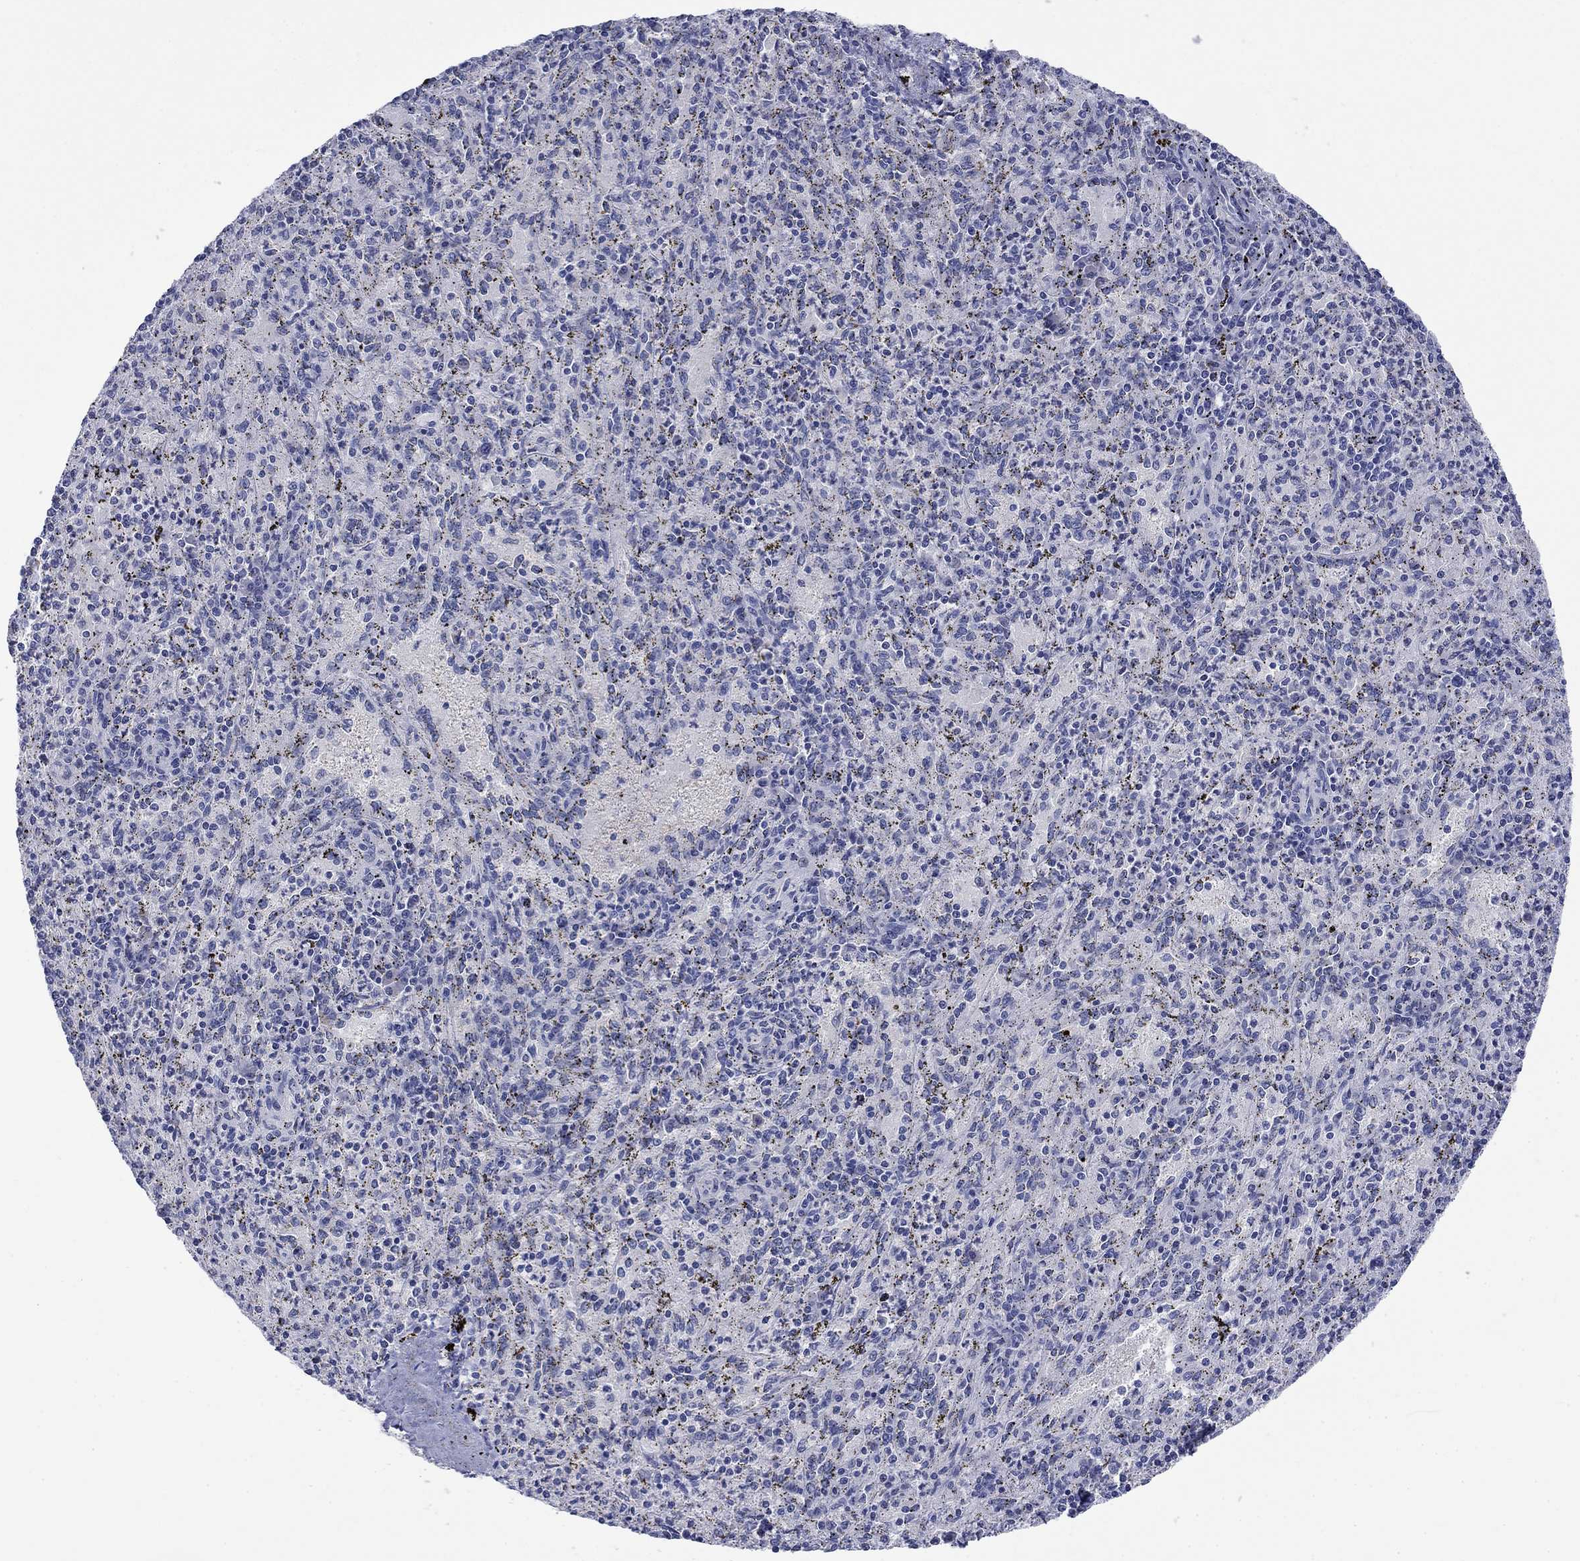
{"staining": {"intensity": "negative", "quantity": "none", "location": "none"}, "tissue": "spleen", "cell_type": "Cells in red pulp", "image_type": "normal", "snomed": [{"axis": "morphology", "description": "Normal tissue, NOS"}, {"axis": "topography", "description": "Spleen"}], "caption": "Immunohistochemistry (IHC) of benign human spleen exhibits no staining in cells in red pulp. (Brightfield microscopy of DAB (3,3'-diaminobenzidine) immunohistochemistry (IHC) at high magnification).", "gene": "PTPRZ1", "patient": {"sex": "male", "age": 60}}